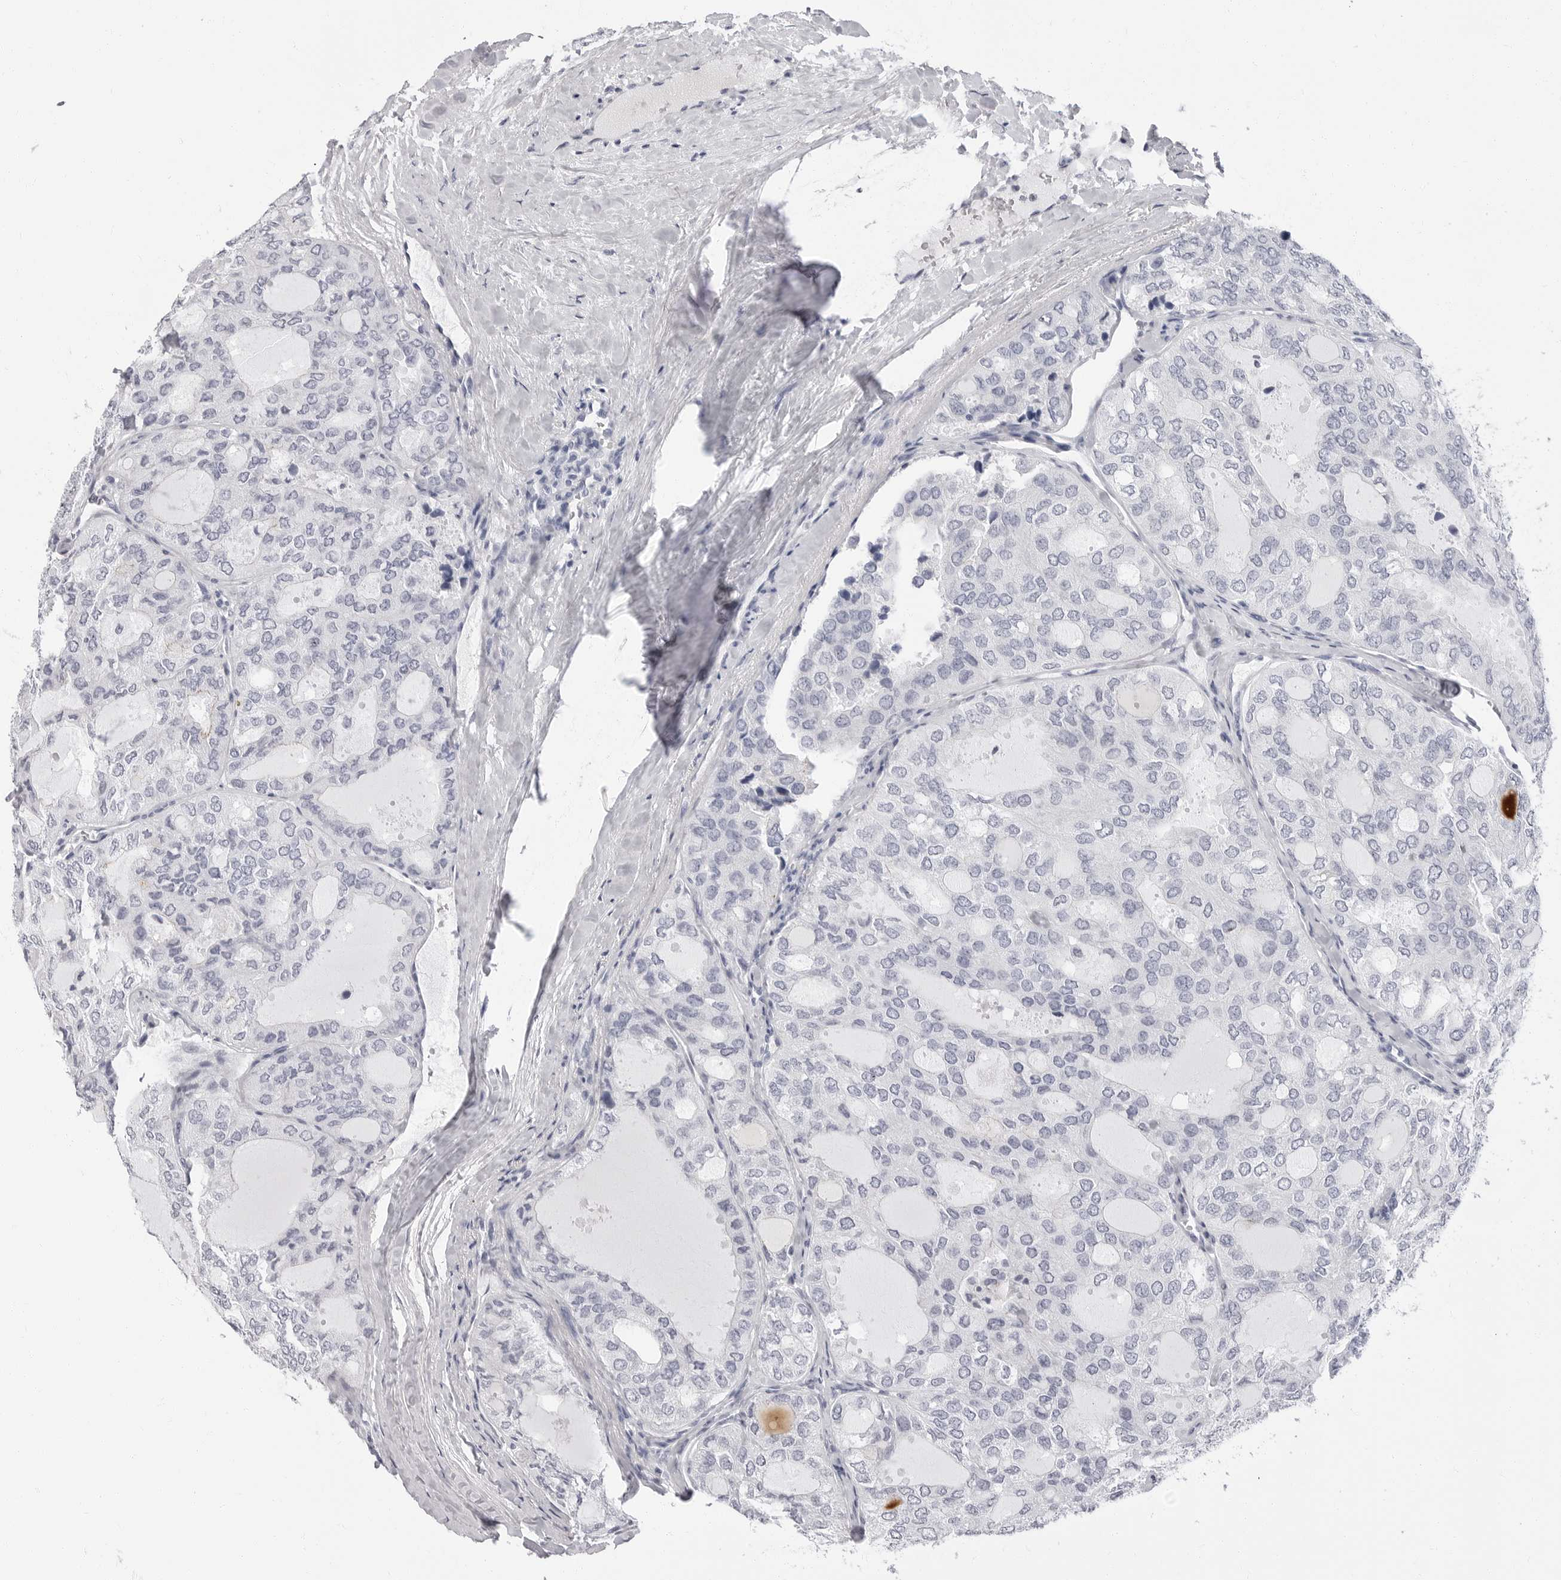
{"staining": {"intensity": "negative", "quantity": "none", "location": "none"}, "tissue": "thyroid cancer", "cell_type": "Tumor cells", "image_type": "cancer", "snomed": [{"axis": "morphology", "description": "Follicular adenoma carcinoma, NOS"}, {"axis": "topography", "description": "Thyroid gland"}], "caption": "DAB immunohistochemical staining of follicular adenoma carcinoma (thyroid) demonstrates no significant expression in tumor cells.", "gene": "ERICH3", "patient": {"sex": "male", "age": 75}}